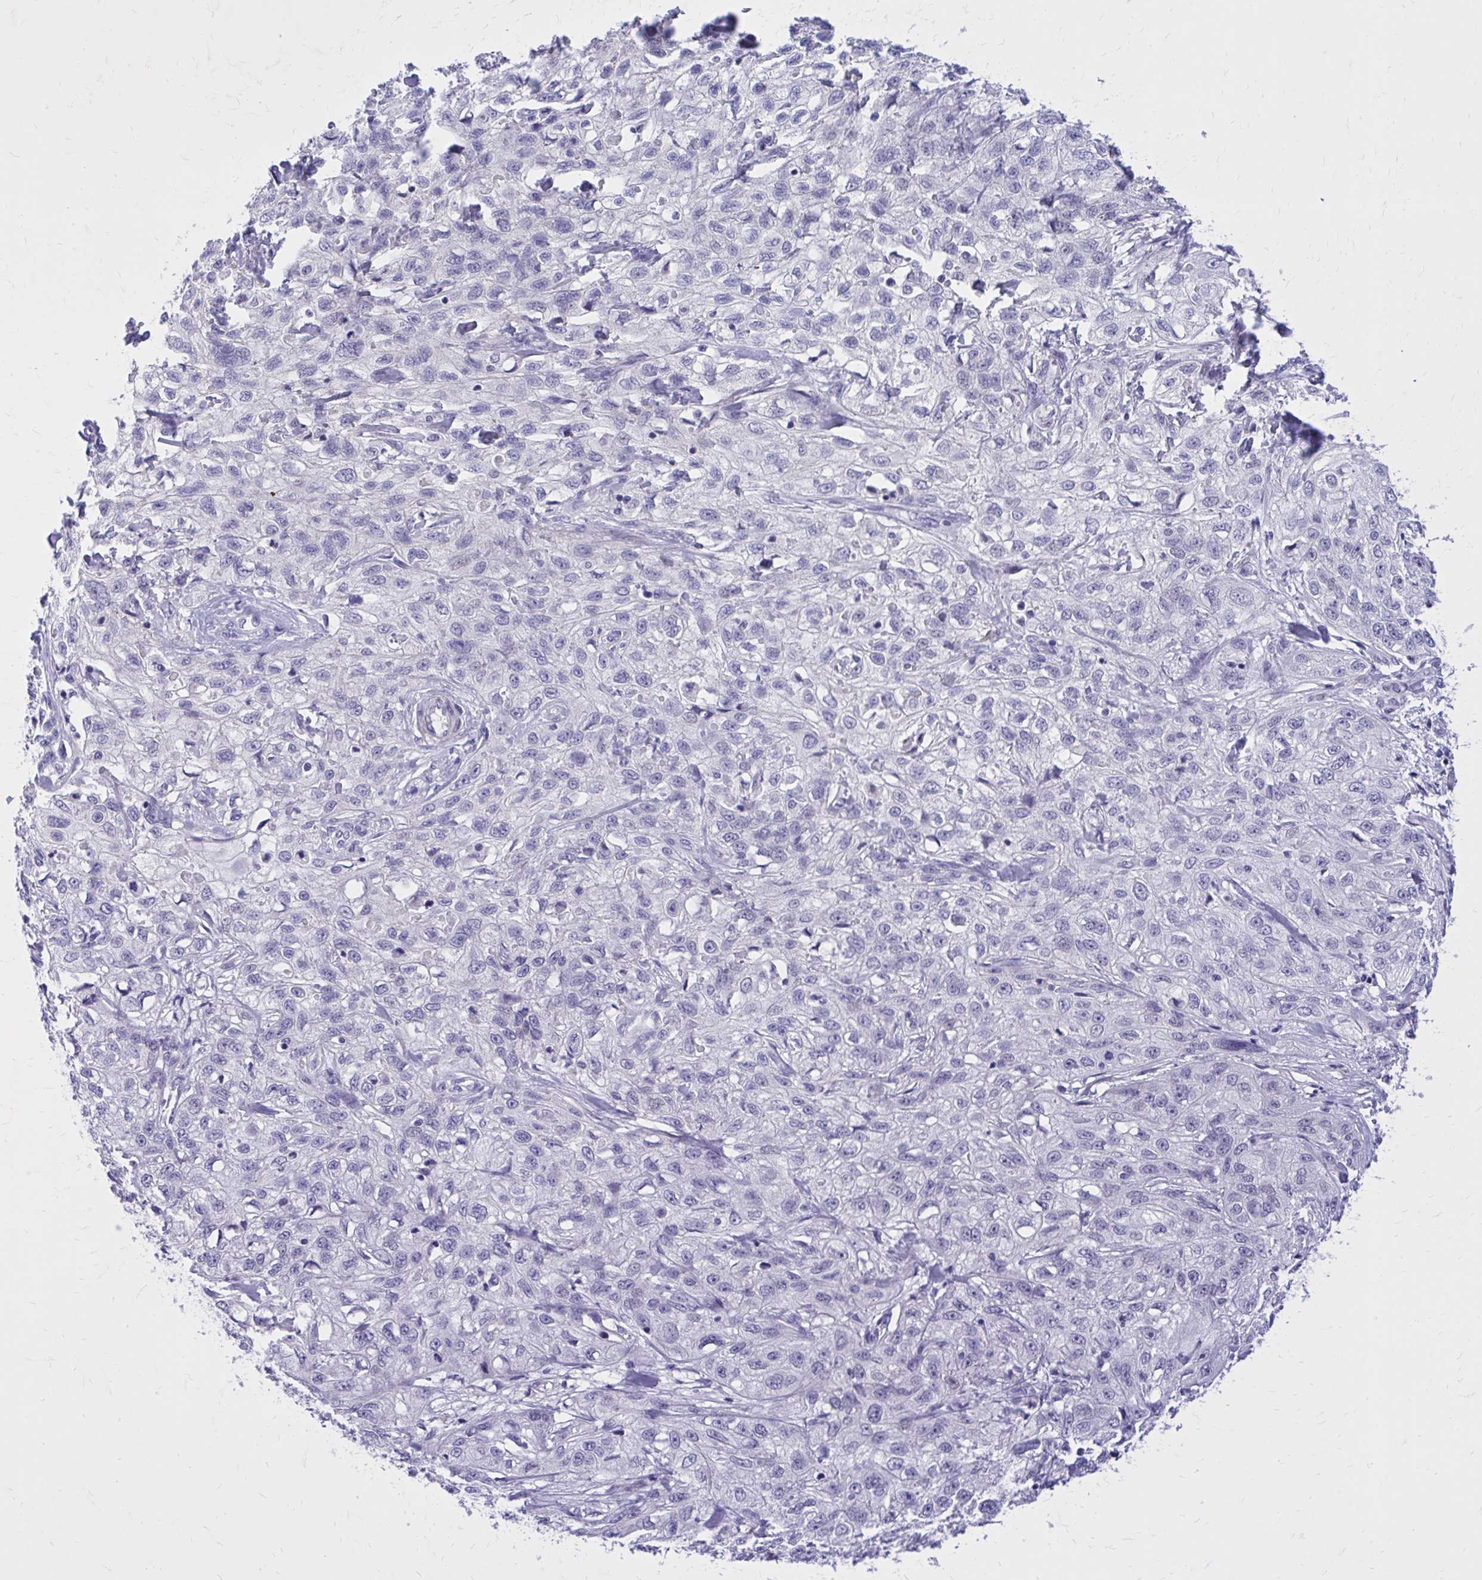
{"staining": {"intensity": "negative", "quantity": "none", "location": "none"}, "tissue": "skin cancer", "cell_type": "Tumor cells", "image_type": "cancer", "snomed": [{"axis": "morphology", "description": "Squamous cell carcinoma, NOS"}, {"axis": "topography", "description": "Skin"}, {"axis": "topography", "description": "Vulva"}], "caption": "DAB (3,3'-diaminobenzidine) immunohistochemical staining of skin squamous cell carcinoma demonstrates no significant positivity in tumor cells.", "gene": "ZBTB25", "patient": {"sex": "female", "age": 86}}